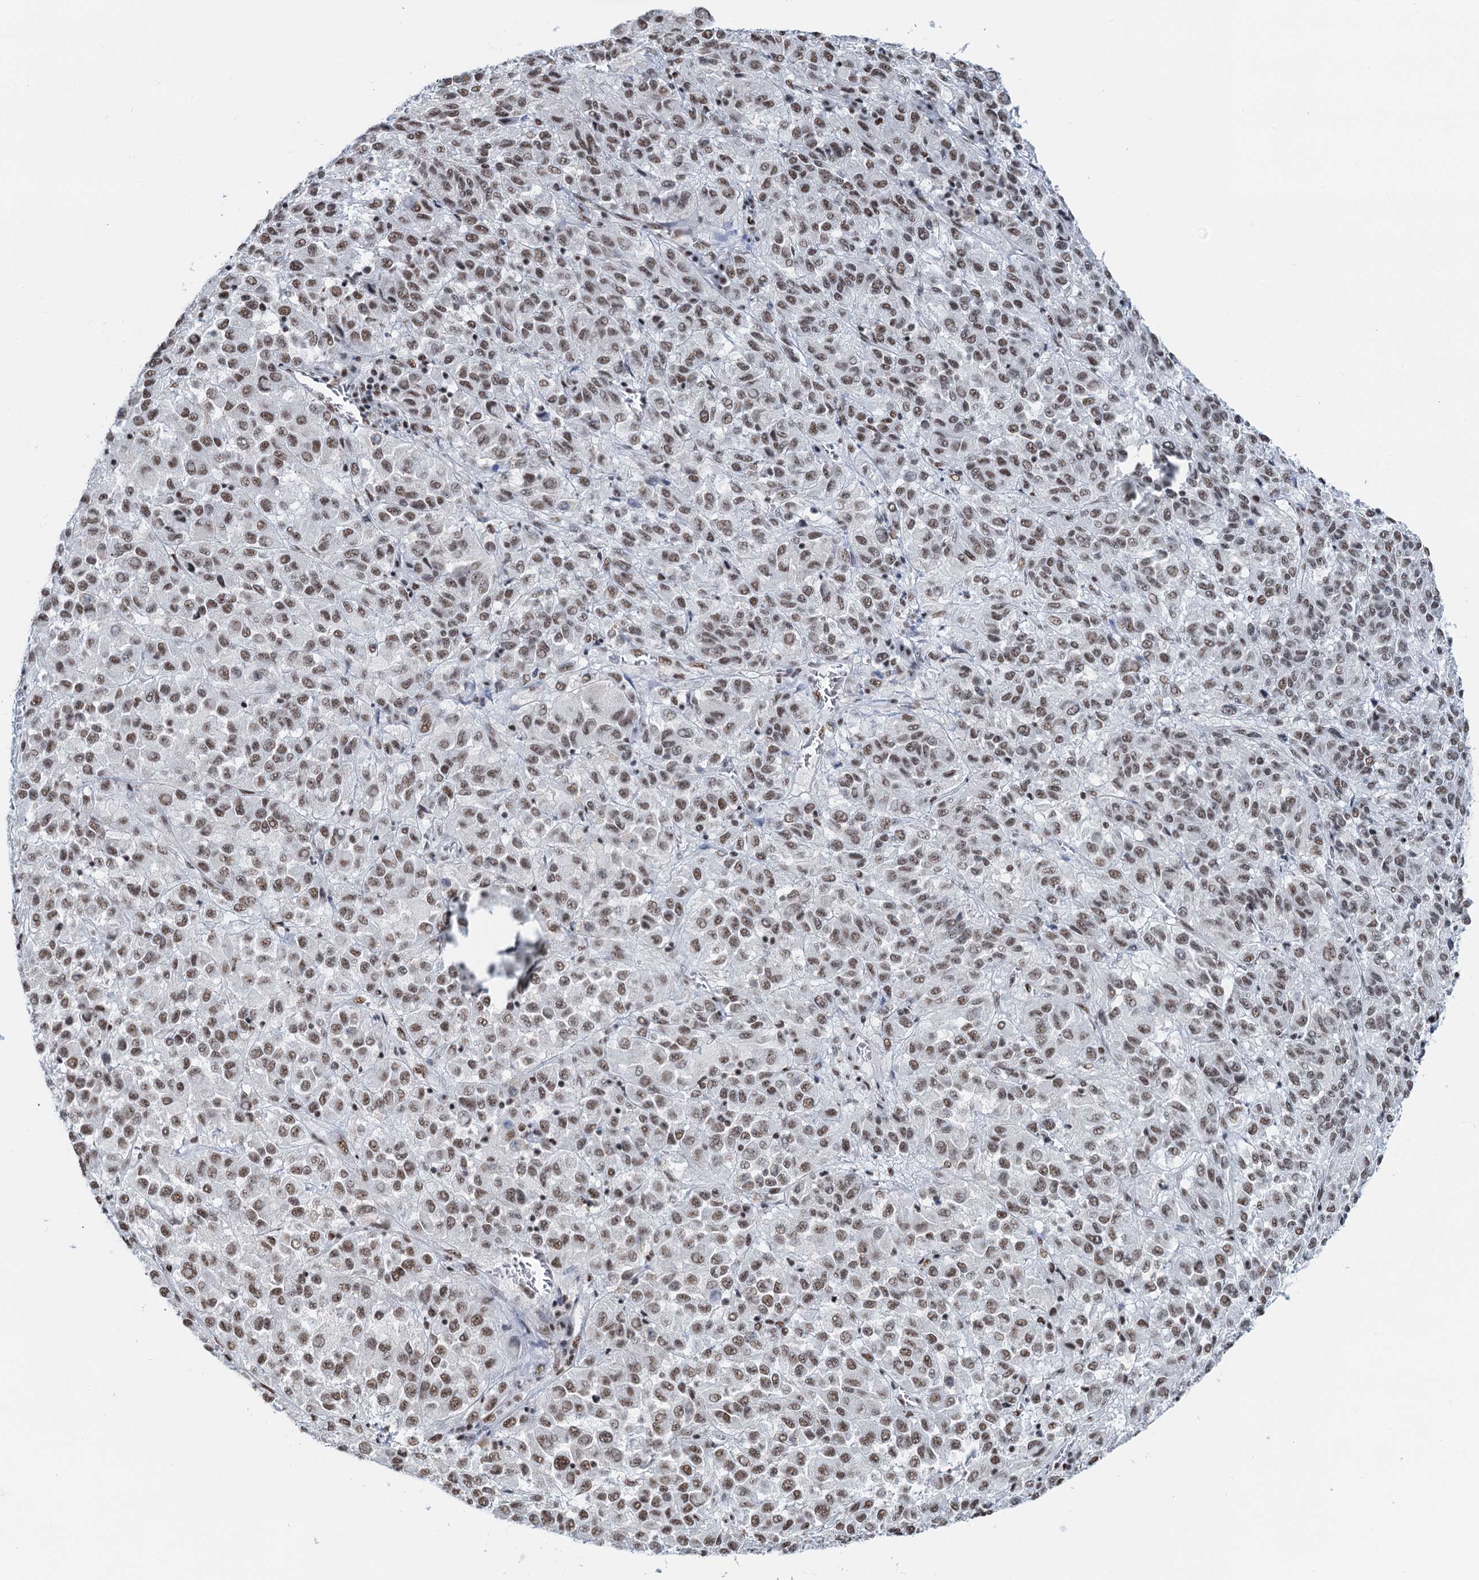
{"staining": {"intensity": "moderate", "quantity": ">75%", "location": "nuclear"}, "tissue": "melanoma", "cell_type": "Tumor cells", "image_type": "cancer", "snomed": [{"axis": "morphology", "description": "Malignant melanoma, Metastatic site"}, {"axis": "topography", "description": "Lung"}], "caption": "Immunohistochemical staining of human malignant melanoma (metastatic site) demonstrates medium levels of moderate nuclear positivity in about >75% of tumor cells.", "gene": "ZNF609", "patient": {"sex": "male", "age": 64}}